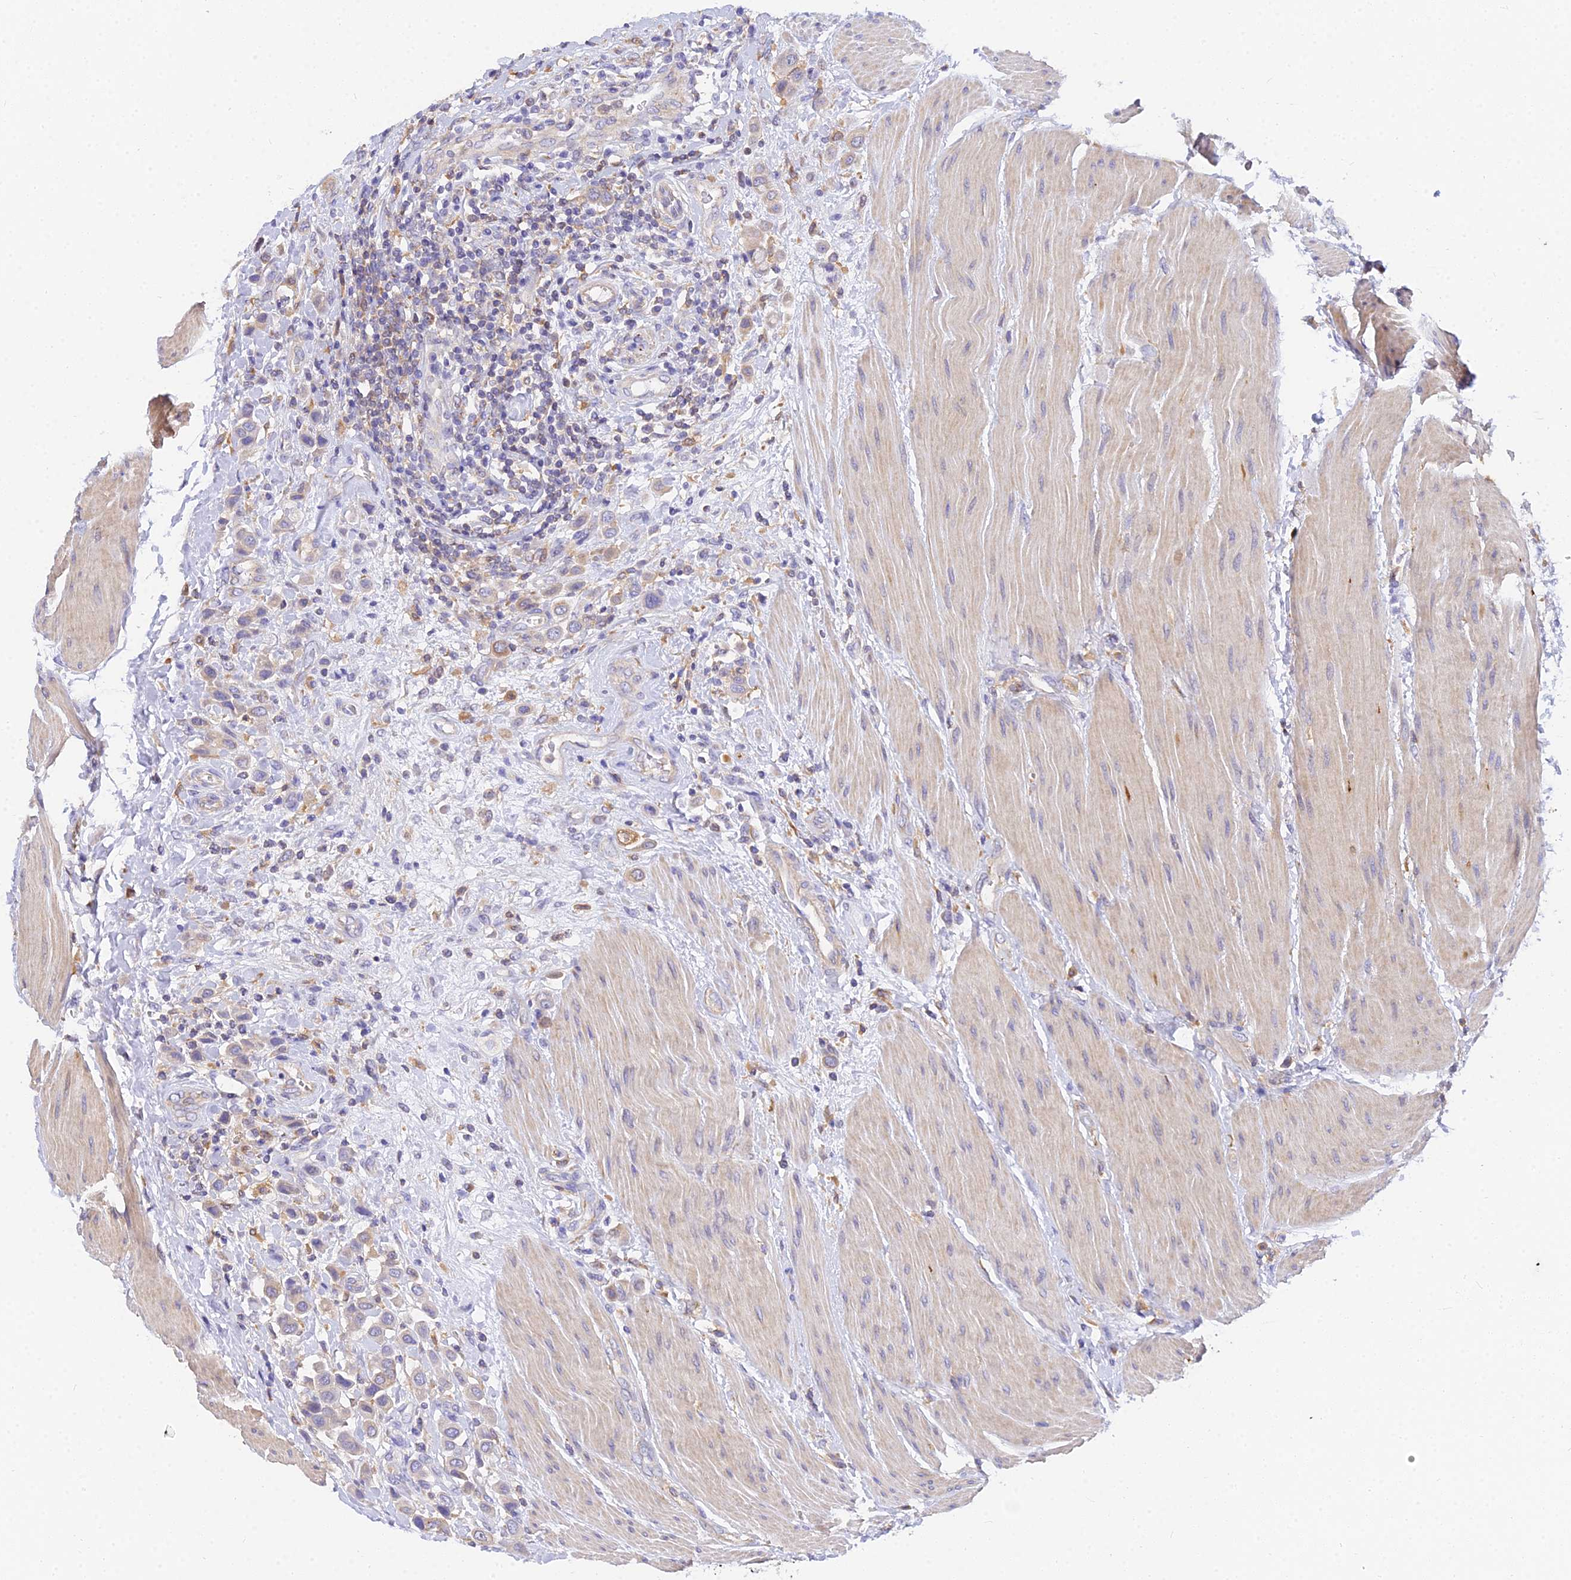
{"staining": {"intensity": "weak", "quantity": "<25%", "location": "cytoplasmic/membranous"}, "tissue": "urothelial cancer", "cell_type": "Tumor cells", "image_type": "cancer", "snomed": [{"axis": "morphology", "description": "Urothelial carcinoma, High grade"}, {"axis": "topography", "description": "Urinary bladder"}], "caption": "There is no significant expression in tumor cells of urothelial cancer.", "gene": "ARL8B", "patient": {"sex": "male", "age": 50}}